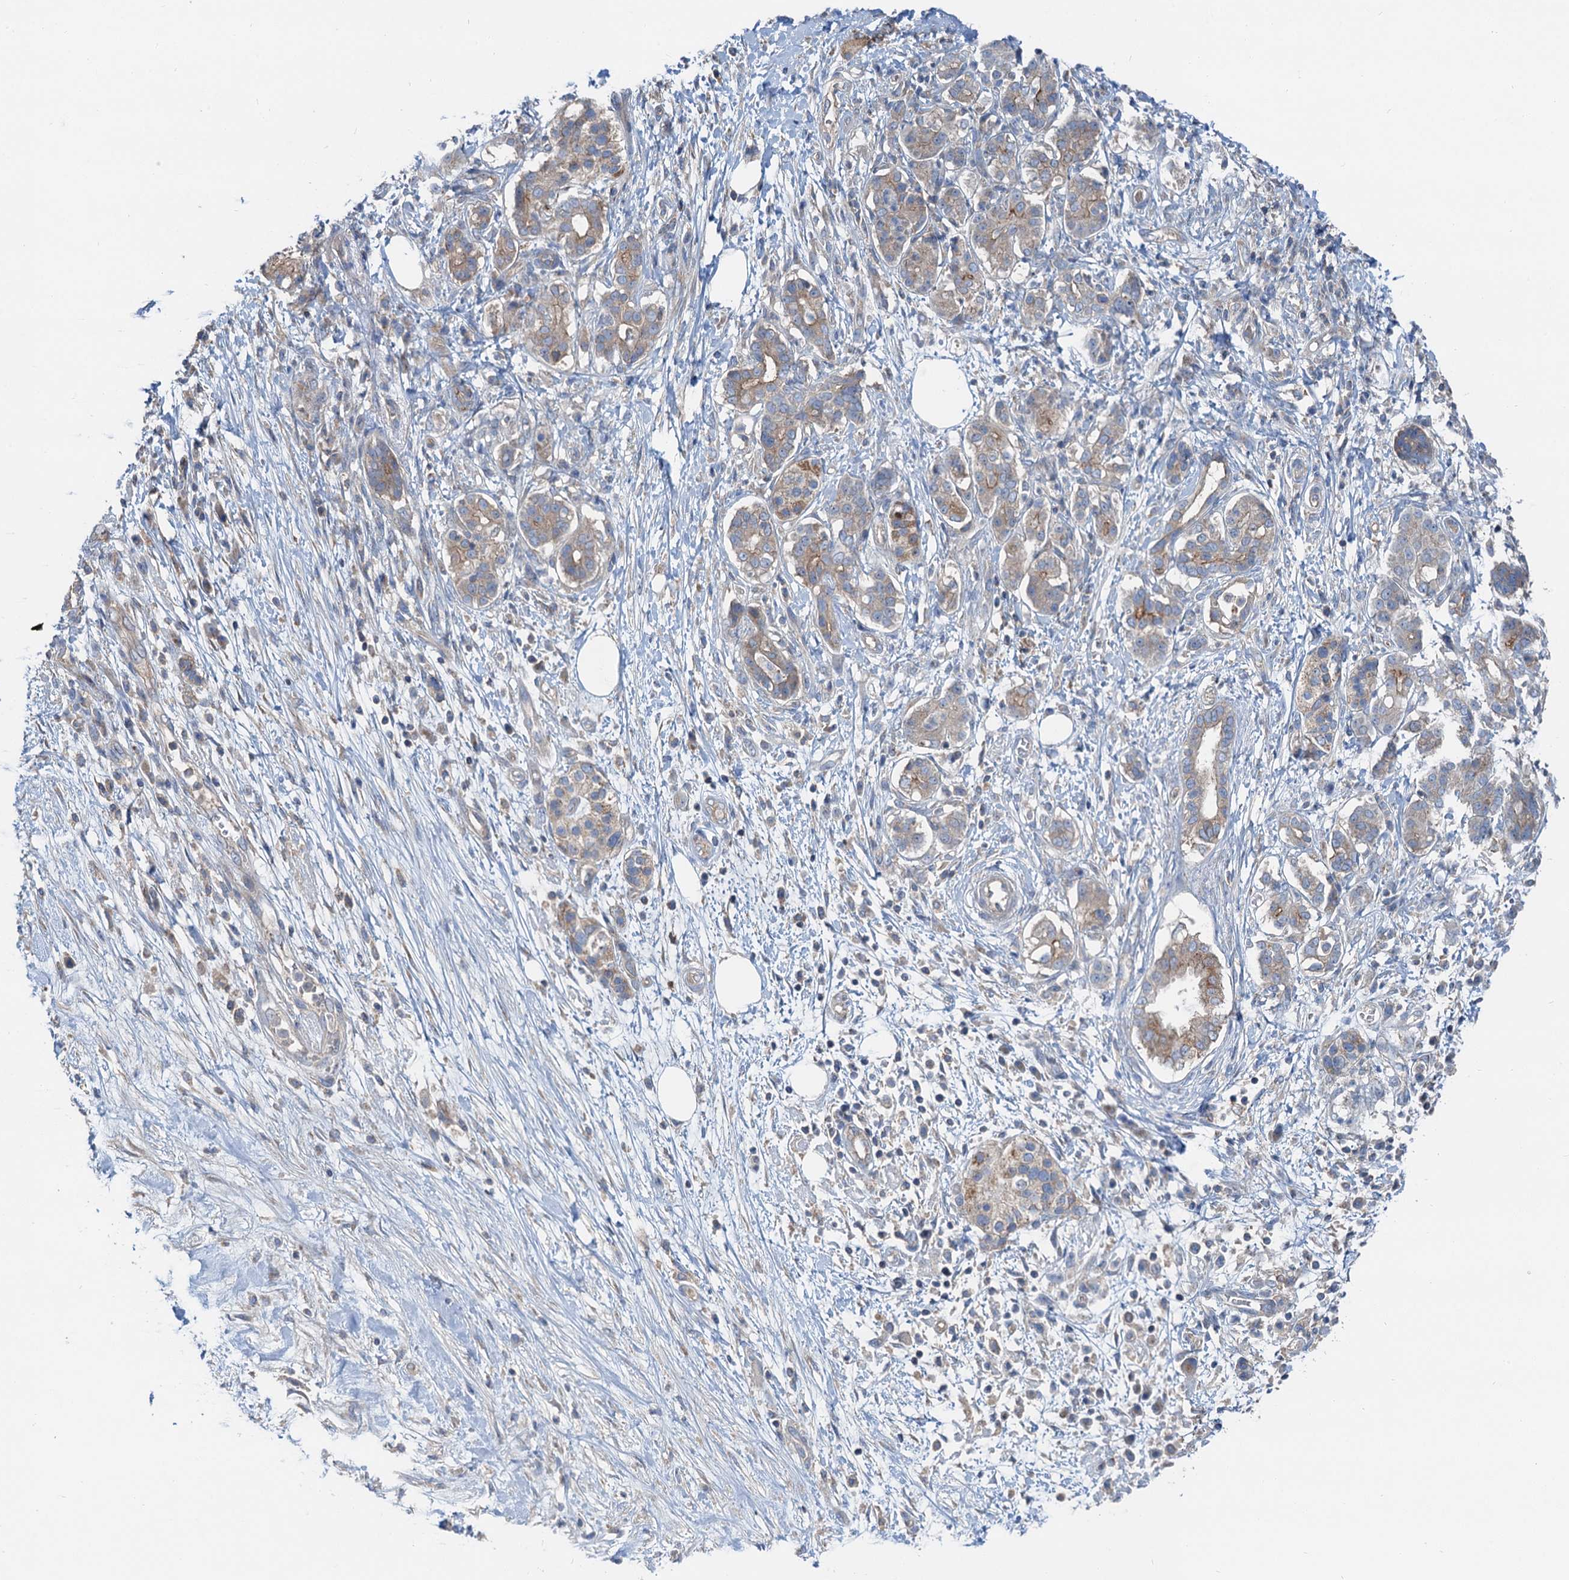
{"staining": {"intensity": "moderate", "quantity": "<25%", "location": "cytoplasmic/membranous"}, "tissue": "pancreatic cancer", "cell_type": "Tumor cells", "image_type": "cancer", "snomed": [{"axis": "morphology", "description": "Adenocarcinoma, NOS"}, {"axis": "topography", "description": "Pancreas"}], "caption": "Pancreatic adenocarcinoma stained with IHC shows moderate cytoplasmic/membranous staining in about <25% of tumor cells.", "gene": "ANKRD26", "patient": {"sex": "female", "age": 73}}